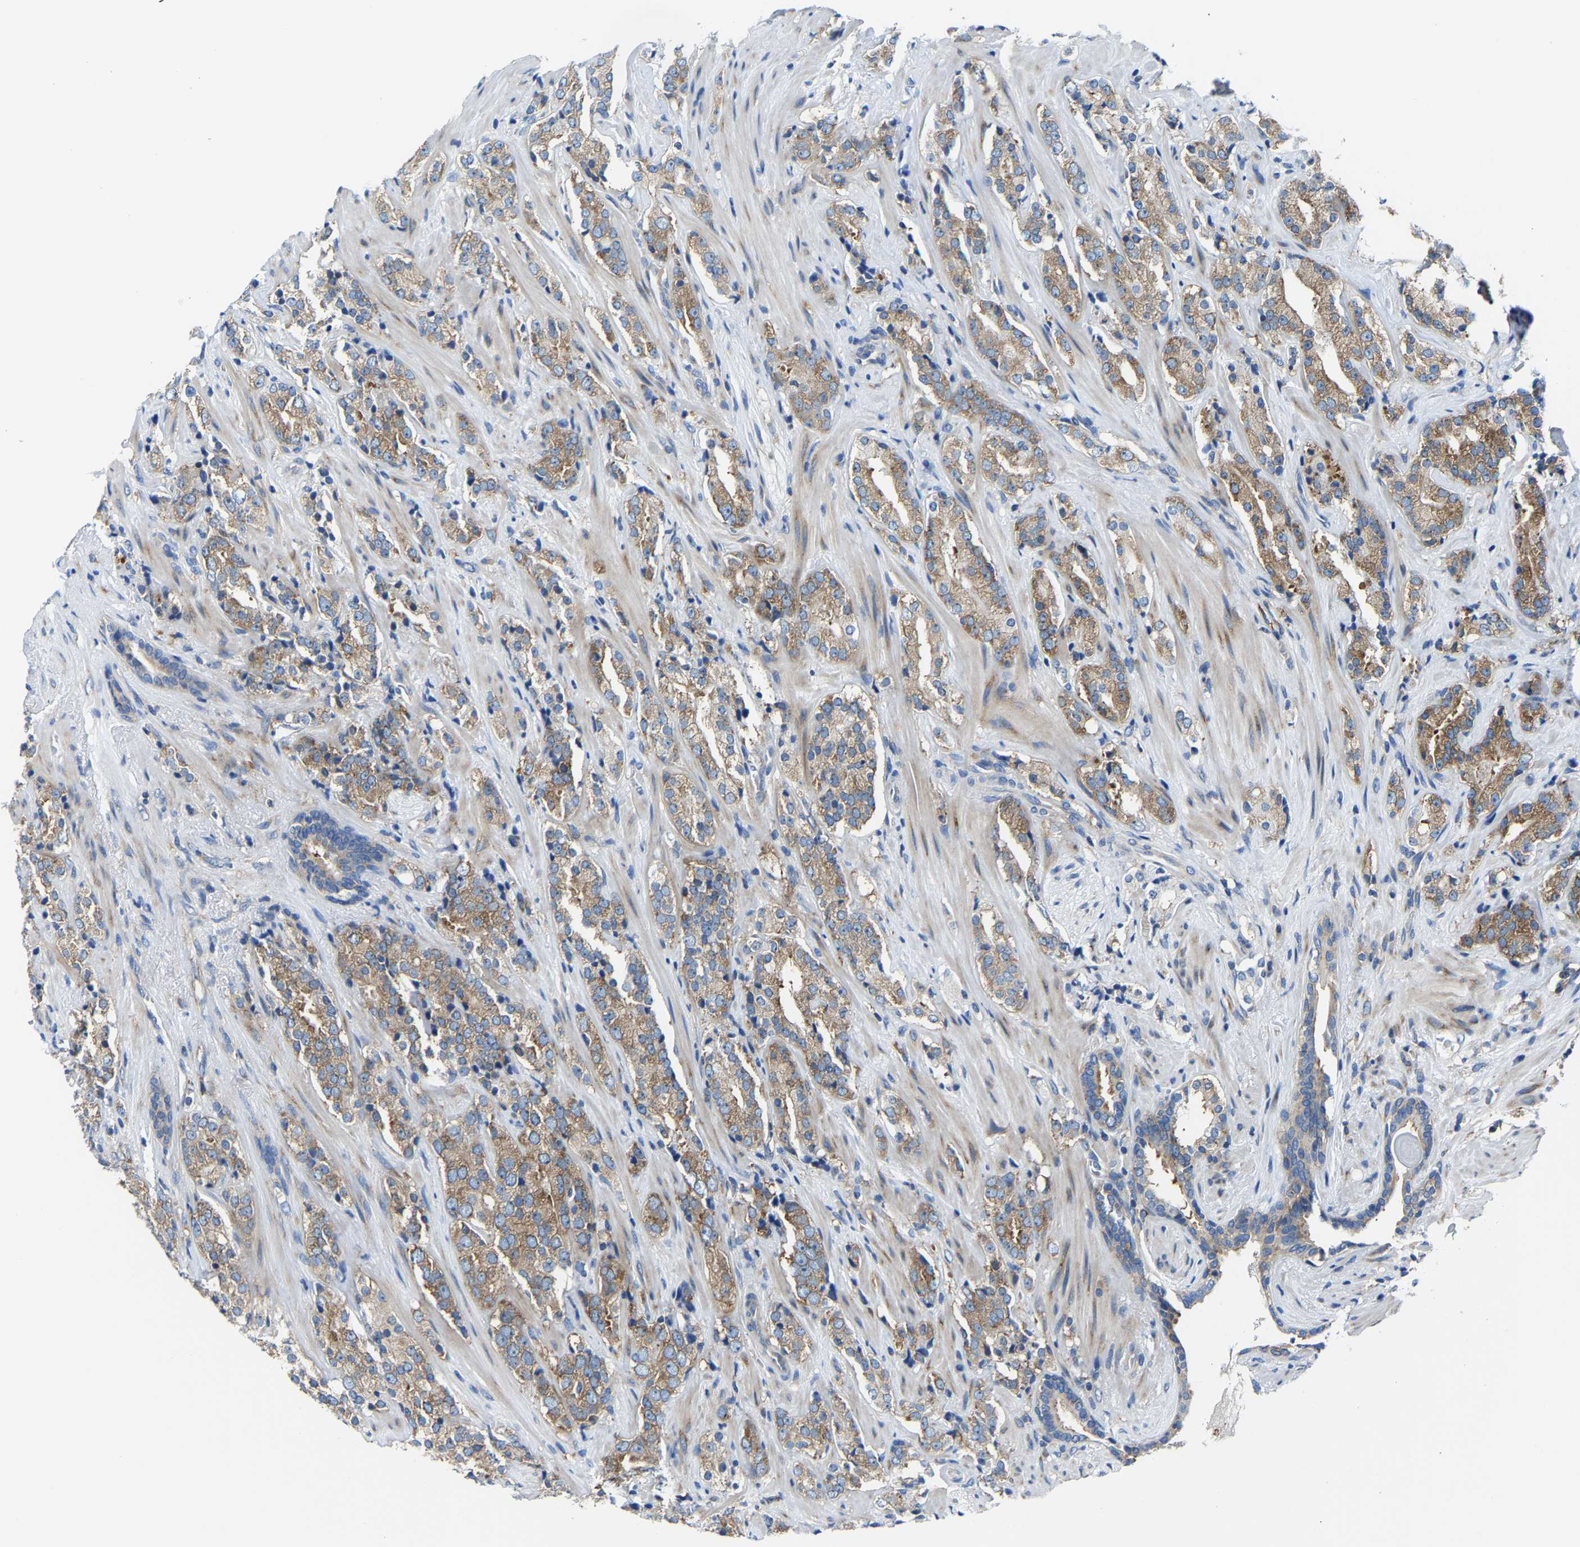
{"staining": {"intensity": "moderate", "quantity": ">75%", "location": "cytoplasmic/membranous"}, "tissue": "prostate cancer", "cell_type": "Tumor cells", "image_type": "cancer", "snomed": [{"axis": "morphology", "description": "Adenocarcinoma, High grade"}, {"axis": "topography", "description": "Prostate"}], "caption": "Immunohistochemical staining of human prostate high-grade adenocarcinoma shows medium levels of moderate cytoplasmic/membranous protein expression in approximately >75% of tumor cells. The staining was performed using DAB to visualize the protein expression in brown, while the nuclei were stained in blue with hematoxylin (Magnification: 20x).", "gene": "G3BP2", "patient": {"sex": "male", "age": 71}}